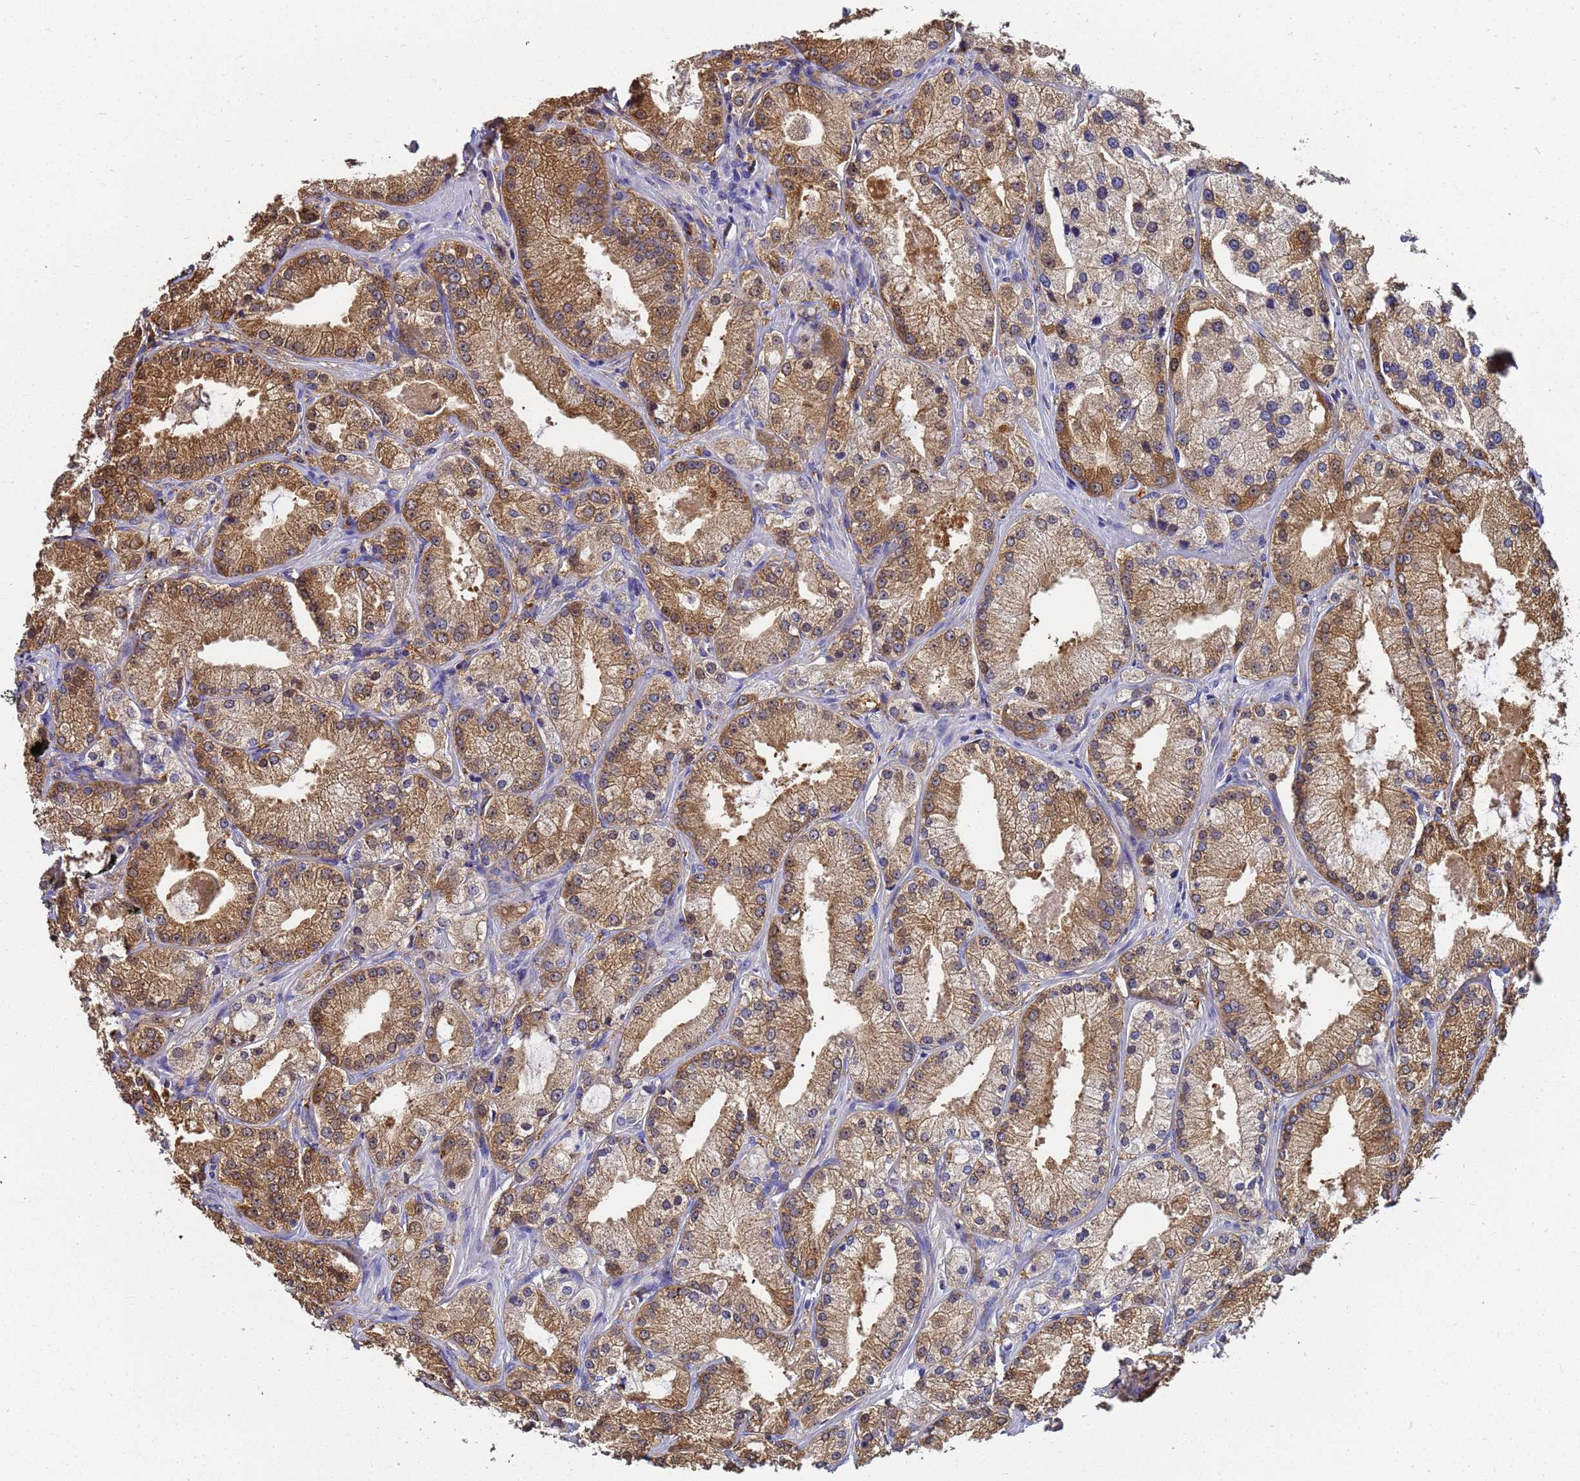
{"staining": {"intensity": "moderate", "quantity": ">75%", "location": "cytoplasmic/membranous"}, "tissue": "prostate cancer", "cell_type": "Tumor cells", "image_type": "cancer", "snomed": [{"axis": "morphology", "description": "Adenocarcinoma, Low grade"}, {"axis": "topography", "description": "Prostate"}], "caption": "A photomicrograph of prostate cancer stained for a protein reveals moderate cytoplasmic/membranous brown staining in tumor cells.", "gene": "NME1-NME2", "patient": {"sex": "male", "age": 69}}